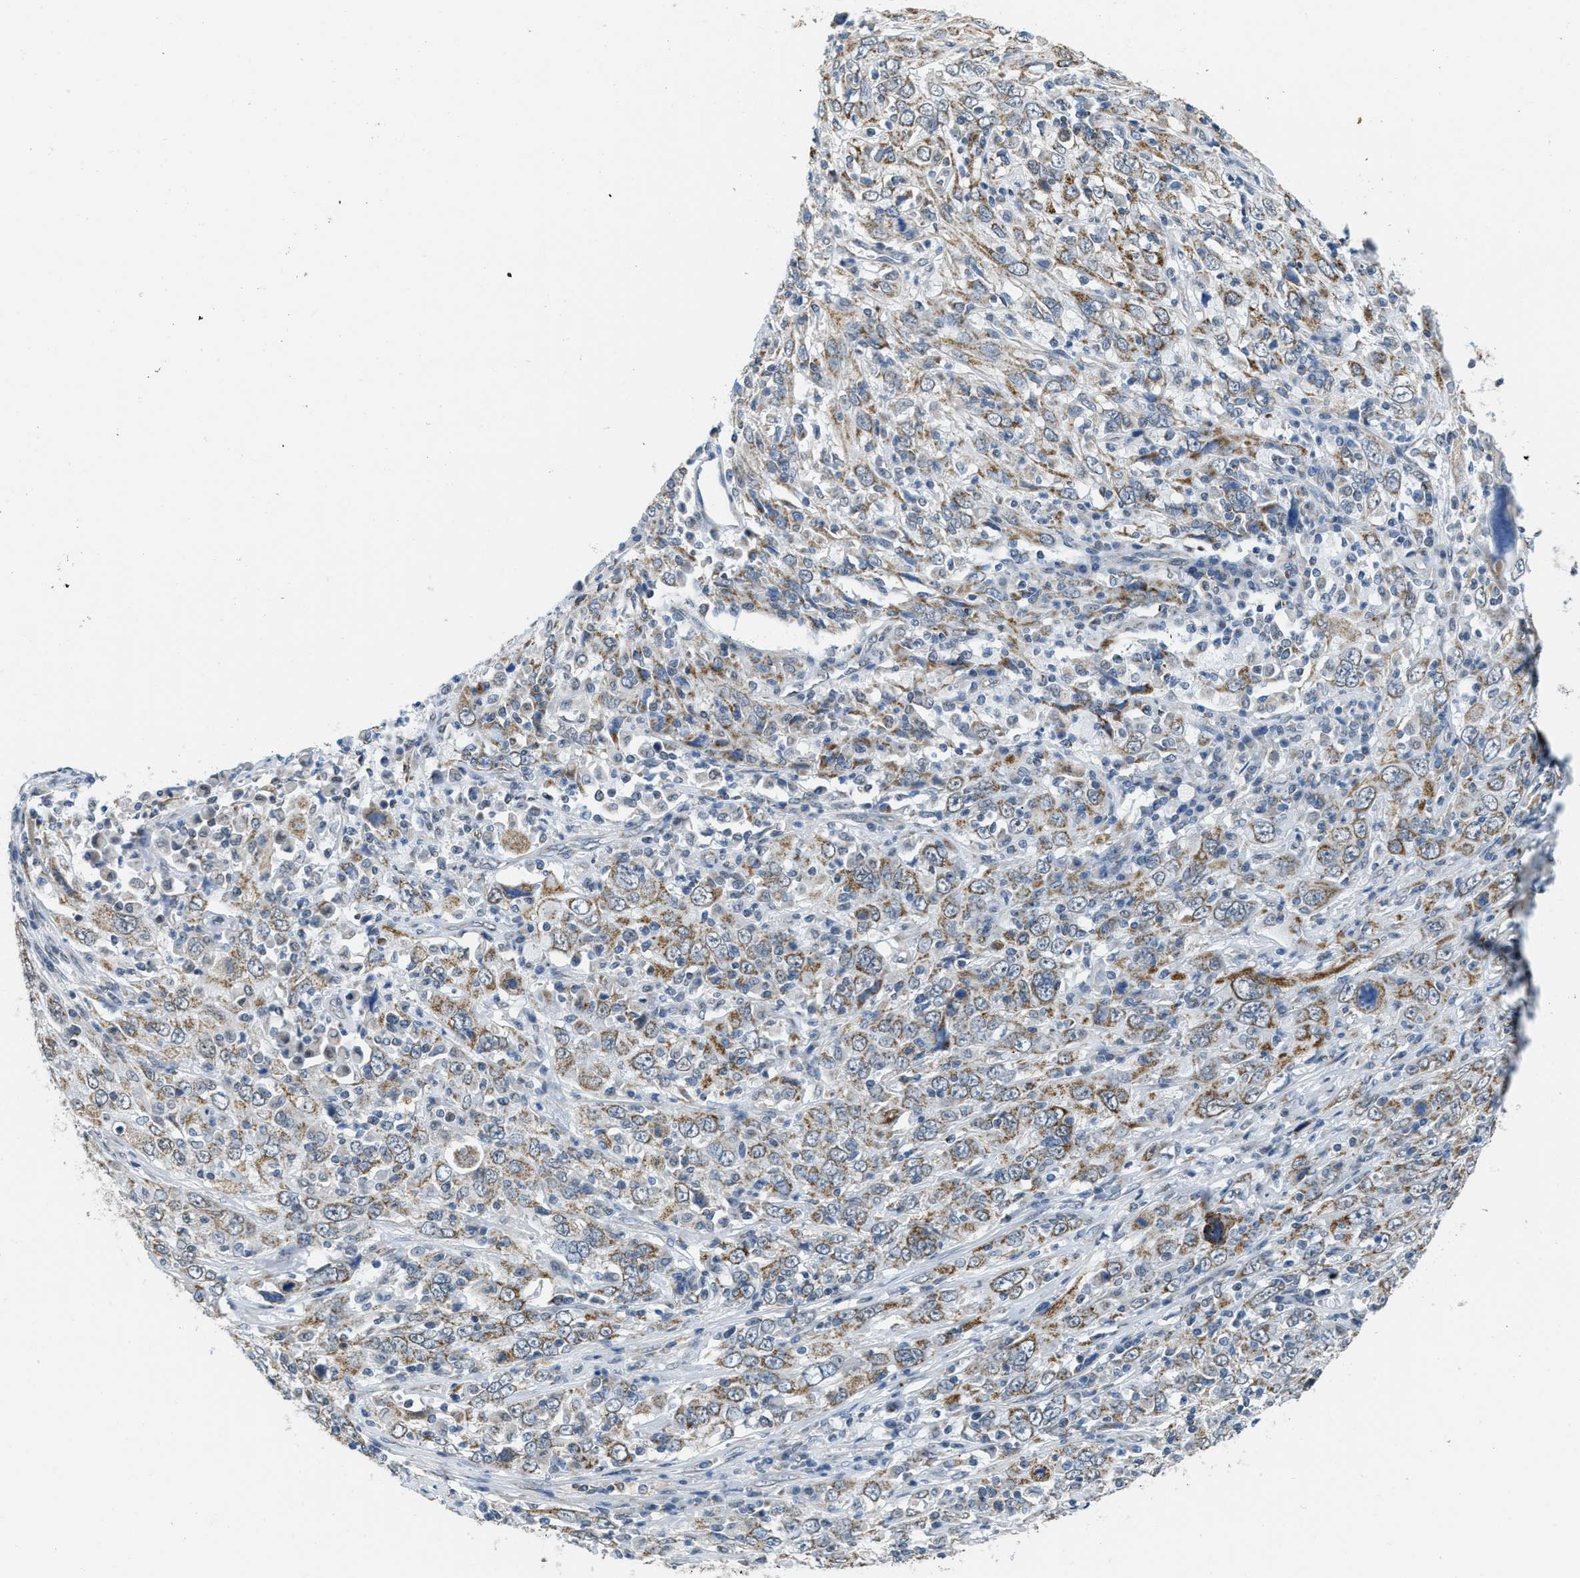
{"staining": {"intensity": "moderate", "quantity": "25%-75%", "location": "cytoplasmic/membranous"}, "tissue": "cervical cancer", "cell_type": "Tumor cells", "image_type": "cancer", "snomed": [{"axis": "morphology", "description": "Squamous cell carcinoma, NOS"}, {"axis": "topography", "description": "Cervix"}], "caption": "Protein expression analysis of cervical cancer (squamous cell carcinoma) exhibits moderate cytoplasmic/membranous staining in about 25%-75% of tumor cells.", "gene": "TOMM70", "patient": {"sex": "female", "age": 46}}